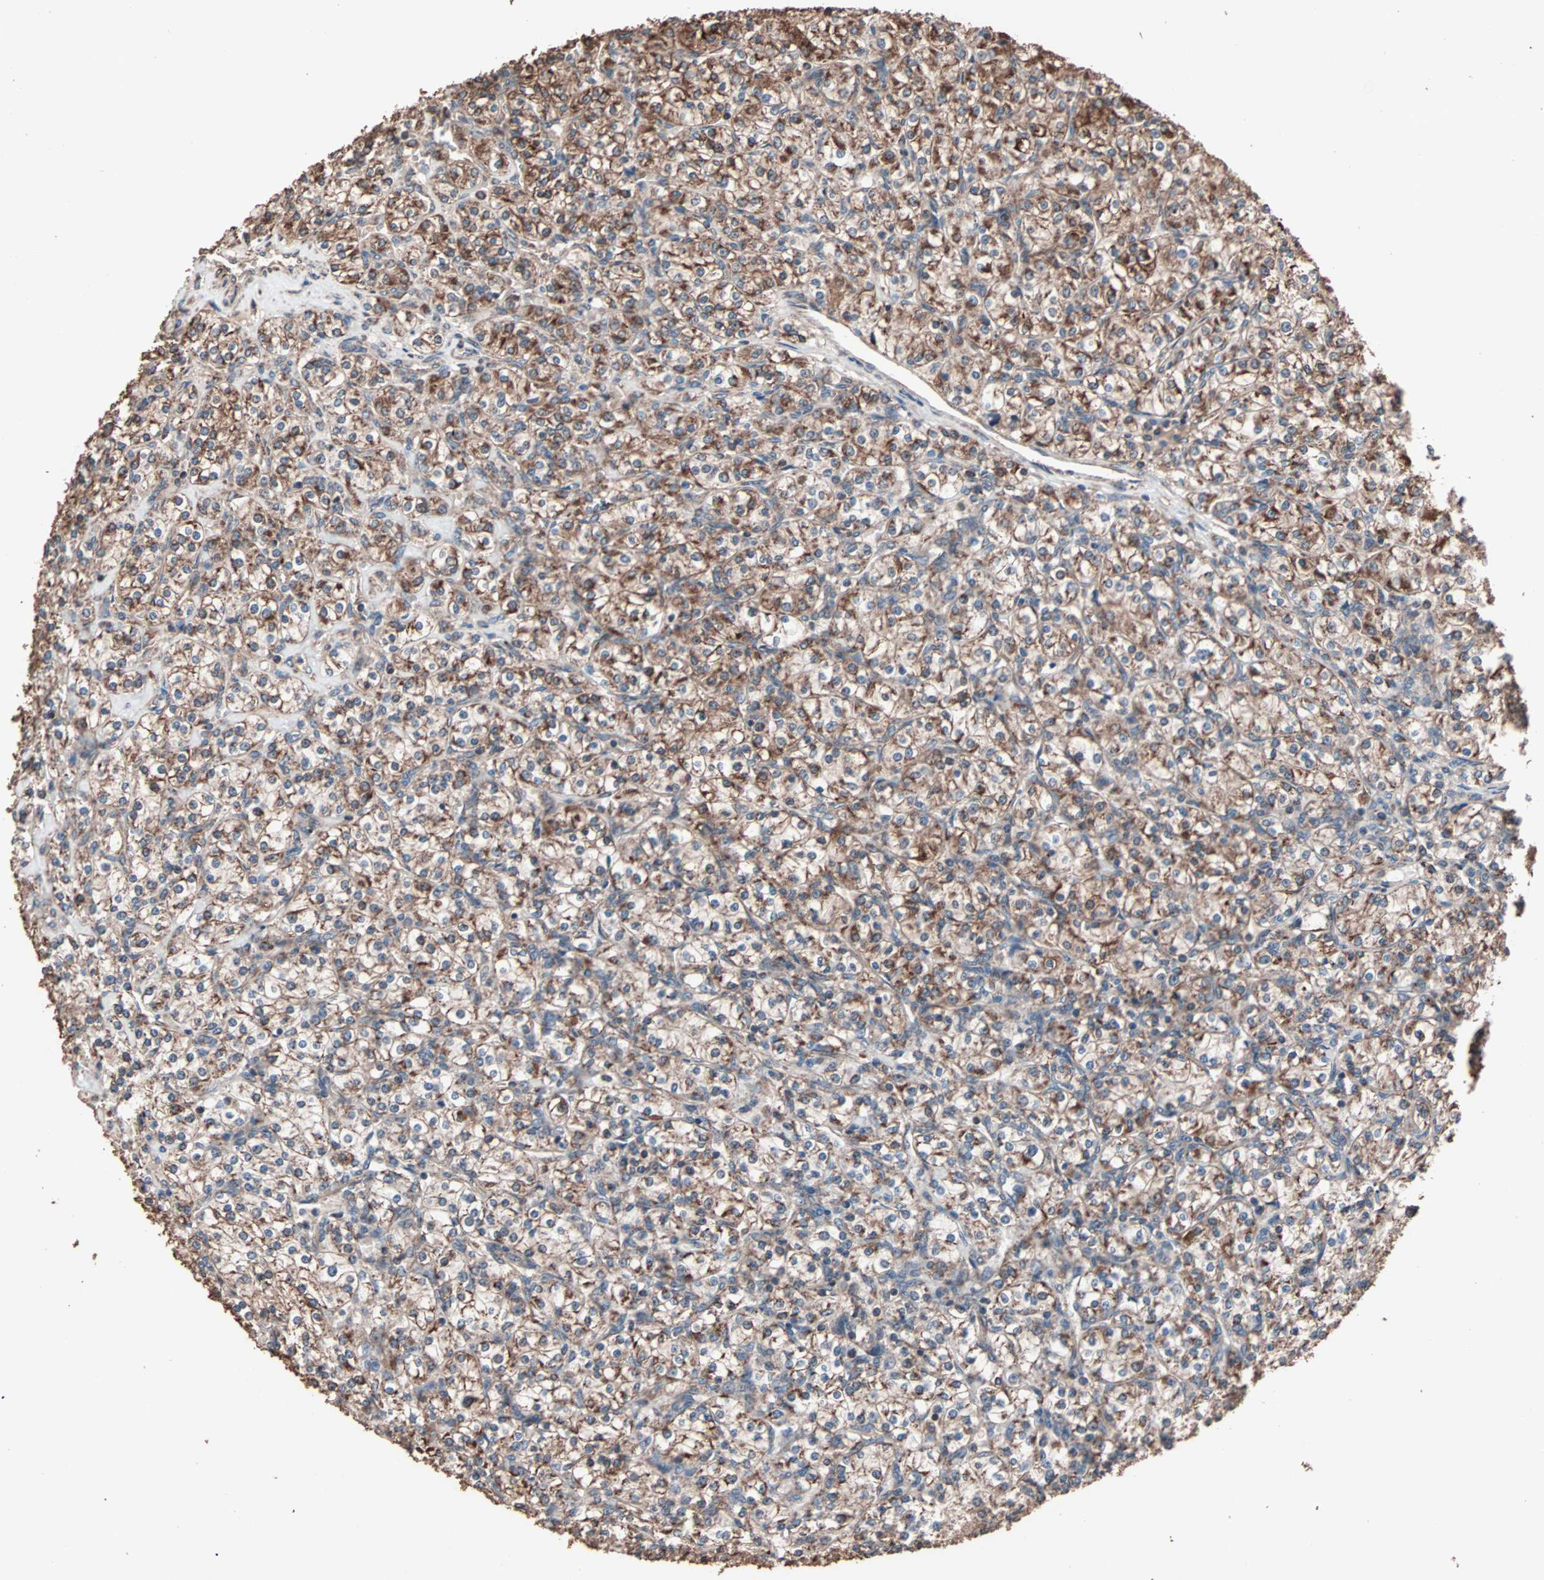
{"staining": {"intensity": "strong", "quantity": ">75%", "location": "cytoplasmic/membranous"}, "tissue": "renal cancer", "cell_type": "Tumor cells", "image_type": "cancer", "snomed": [{"axis": "morphology", "description": "Adenocarcinoma, NOS"}, {"axis": "topography", "description": "Kidney"}], "caption": "Protein staining reveals strong cytoplasmic/membranous expression in about >75% of tumor cells in renal cancer (adenocarcinoma).", "gene": "MRPL2", "patient": {"sex": "male", "age": 77}}